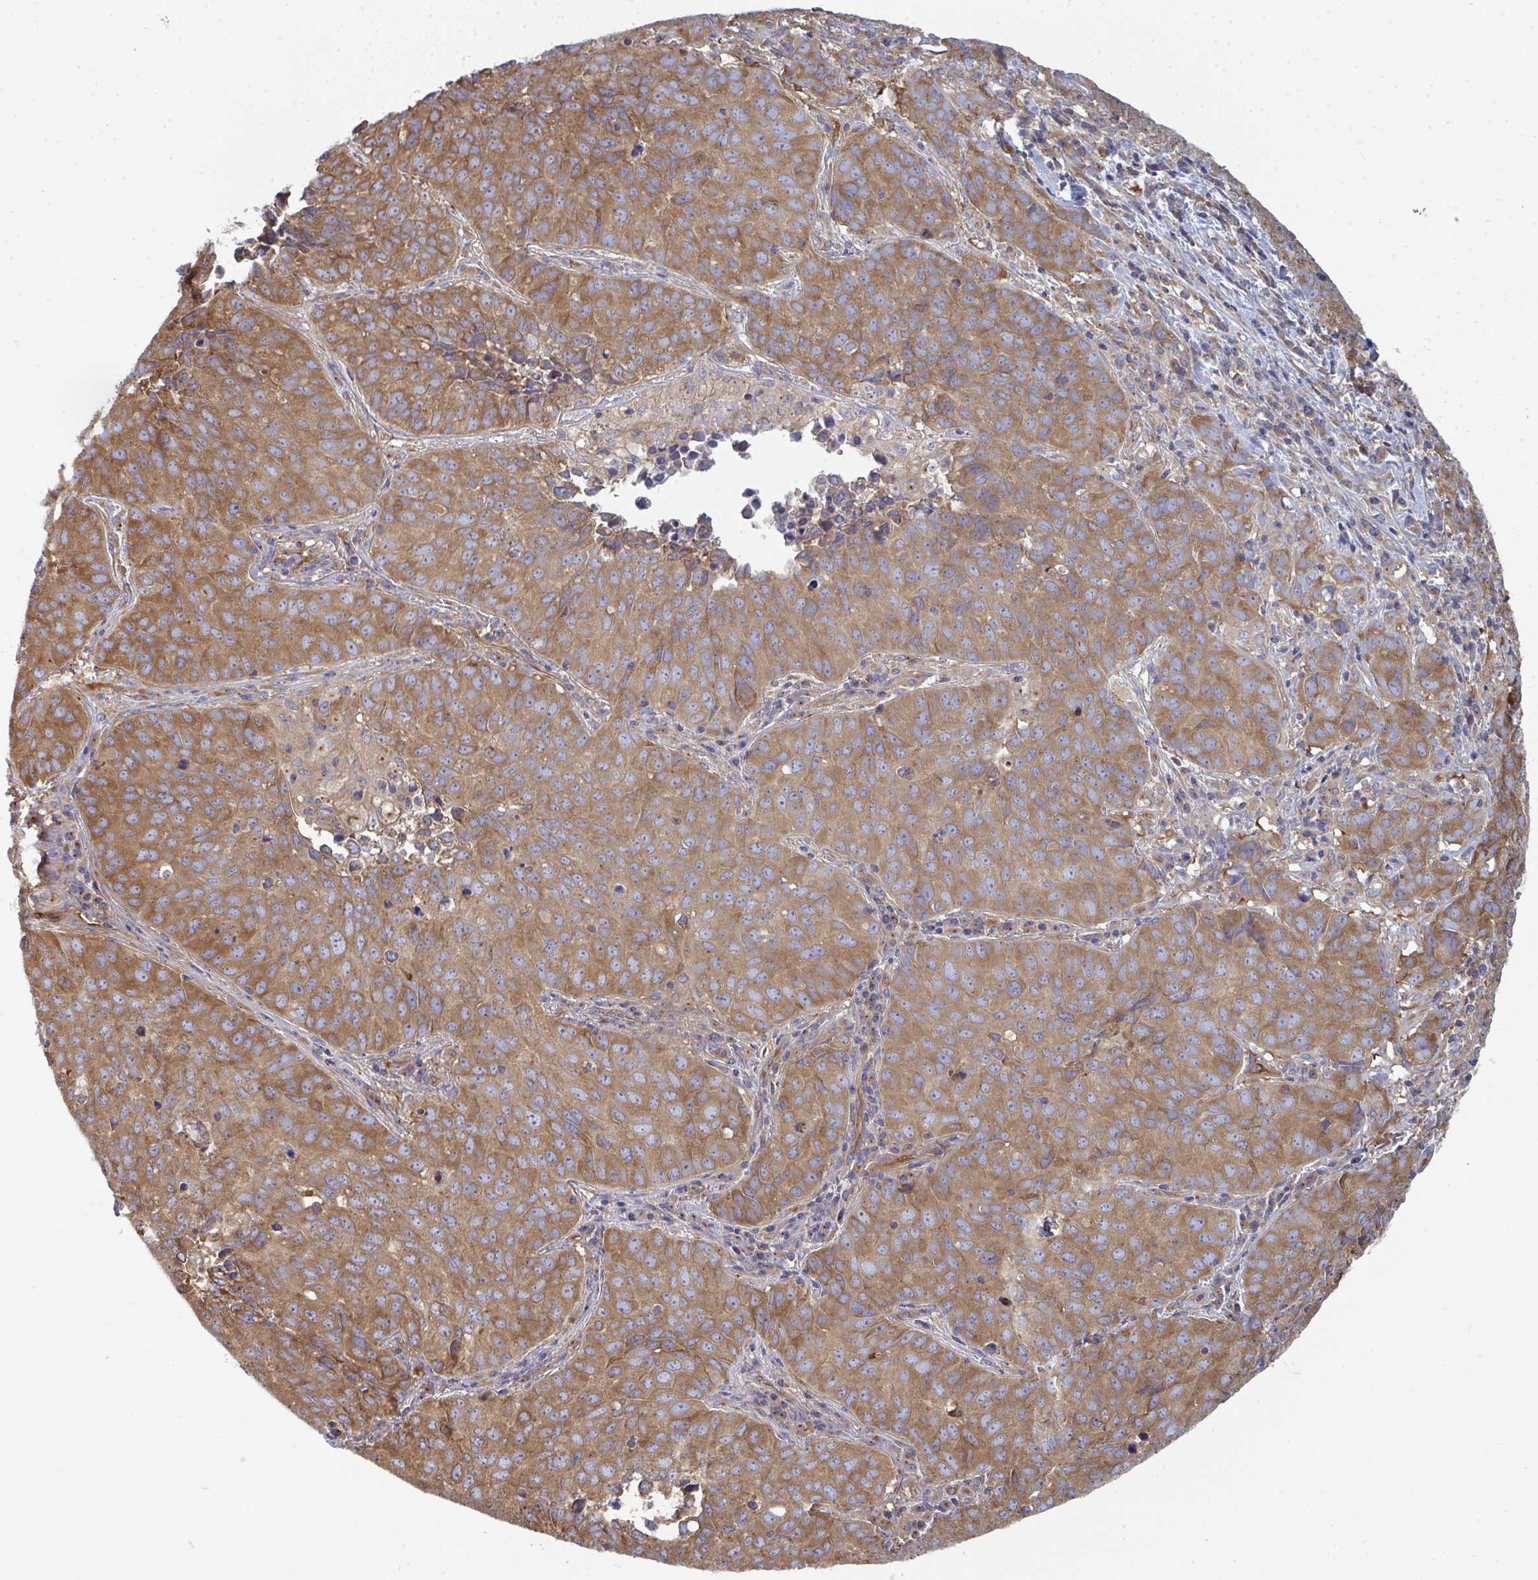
{"staining": {"intensity": "moderate", "quantity": ">75%", "location": "cytoplasmic/membranous"}, "tissue": "lung cancer", "cell_type": "Tumor cells", "image_type": "cancer", "snomed": [{"axis": "morphology", "description": "Adenocarcinoma, NOS"}, {"axis": "topography", "description": "Lung"}], "caption": "IHC of human lung cancer displays medium levels of moderate cytoplasmic/membranous positivity in approximately >75% of tumor cells. (IHC, brightfield microscopy, high magnification).", "gene": "DYNC1I2", "patient": {"sex": "female", "age": 50}}